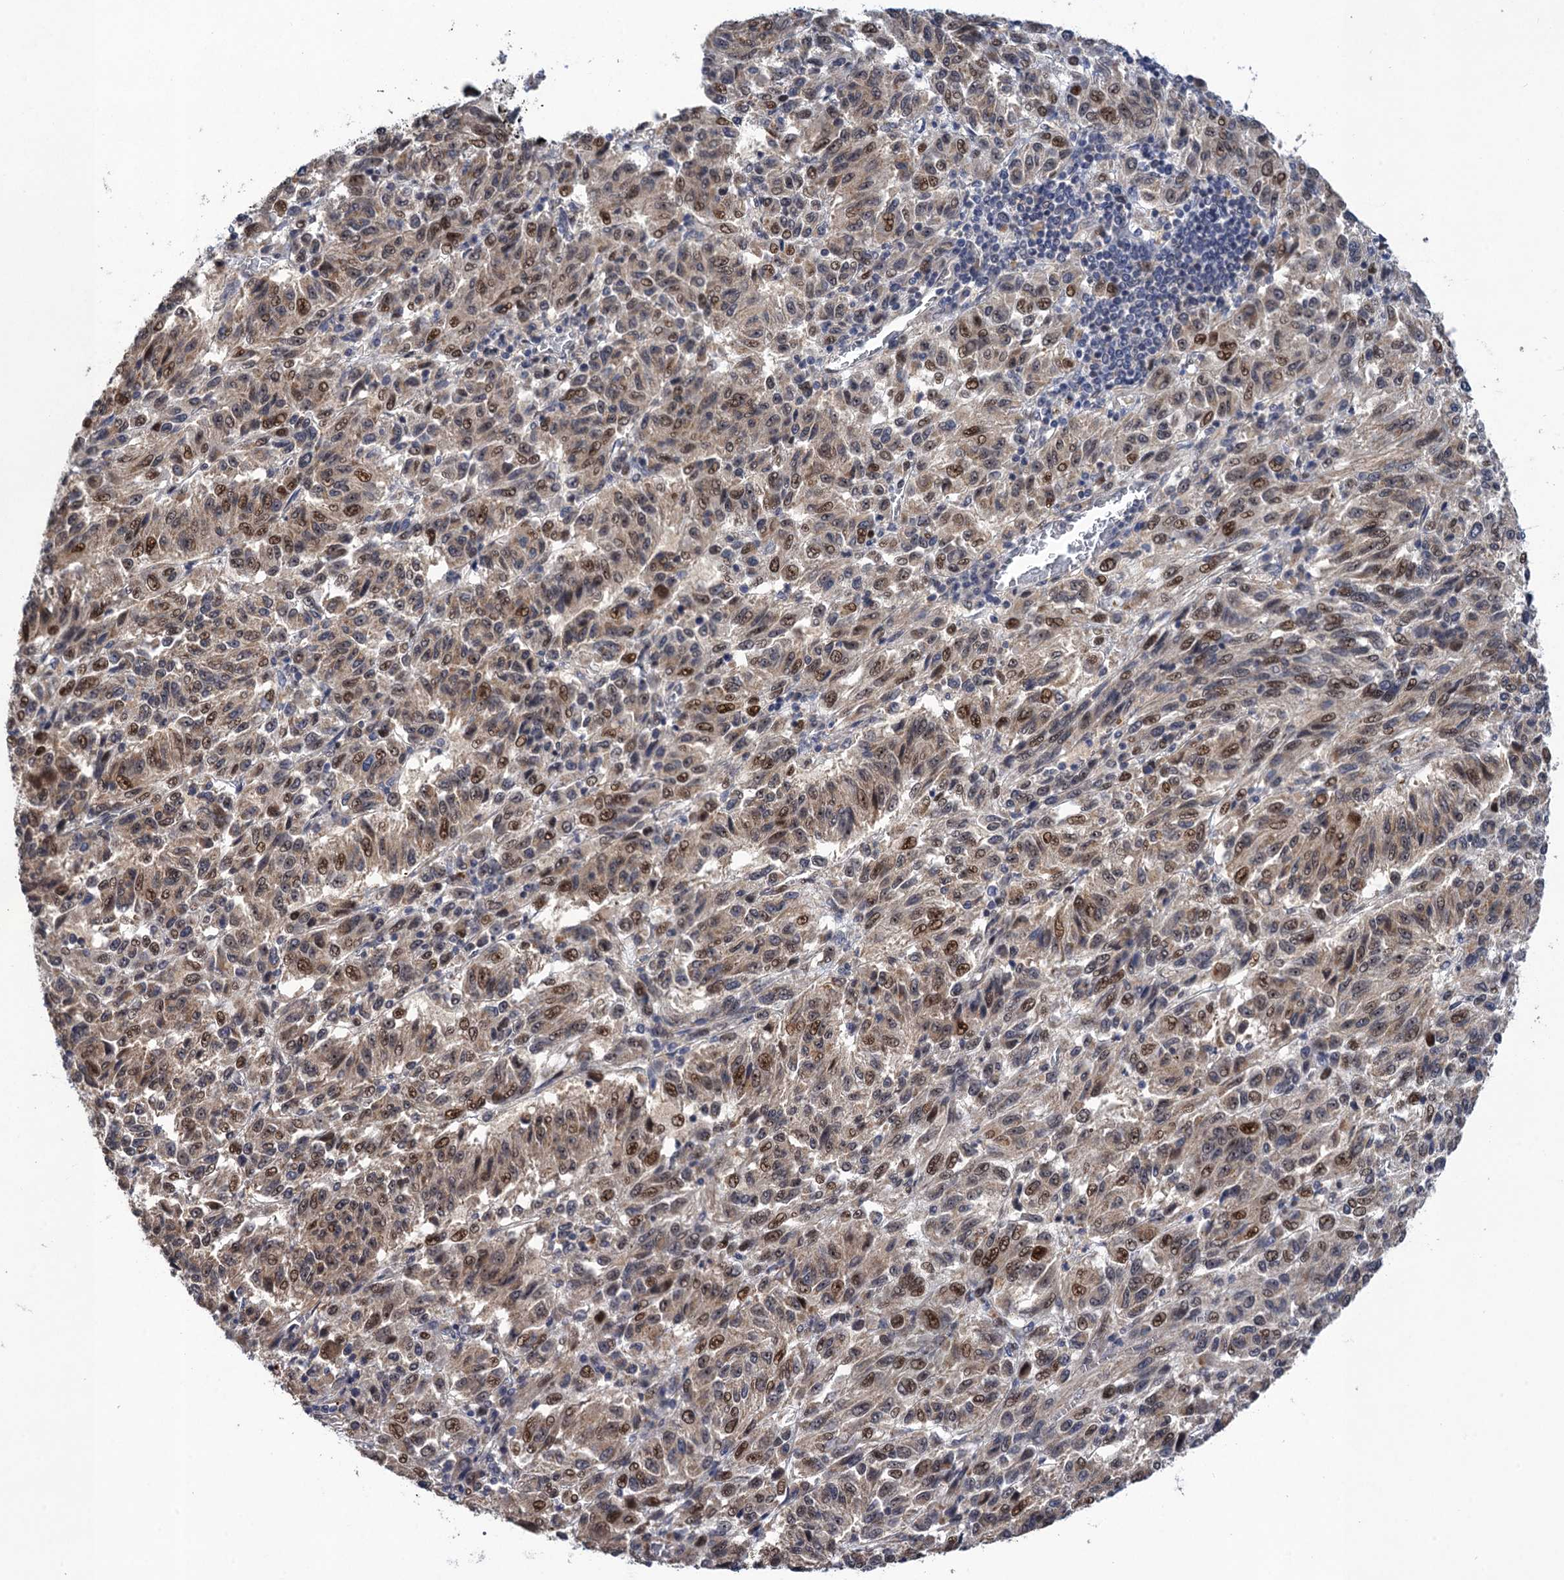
{"staining": {"intensity": "moderate", "quantity": "25%-75%", "location": "nuclear"}, "tissue": "melanoma", "cell_type": "Tumor cells", "image_type": "cancer", "snomed": [{"axis": "morphology", "description": "Malignant melanoma, Metastatic site"}, {"axis": "topography", "description": "Lung"}], "caption": "Immunohistochemical staining of melanoma displays medium levels of moderate nuclear staining in about 25%-75% of tumor cells. Immunohistochemistry (ihc) stains the protein of interest in brown and the nuclei are stained blue.", "gene": "ZAR1L", "patient": {"sex": "male", "age": 64}}